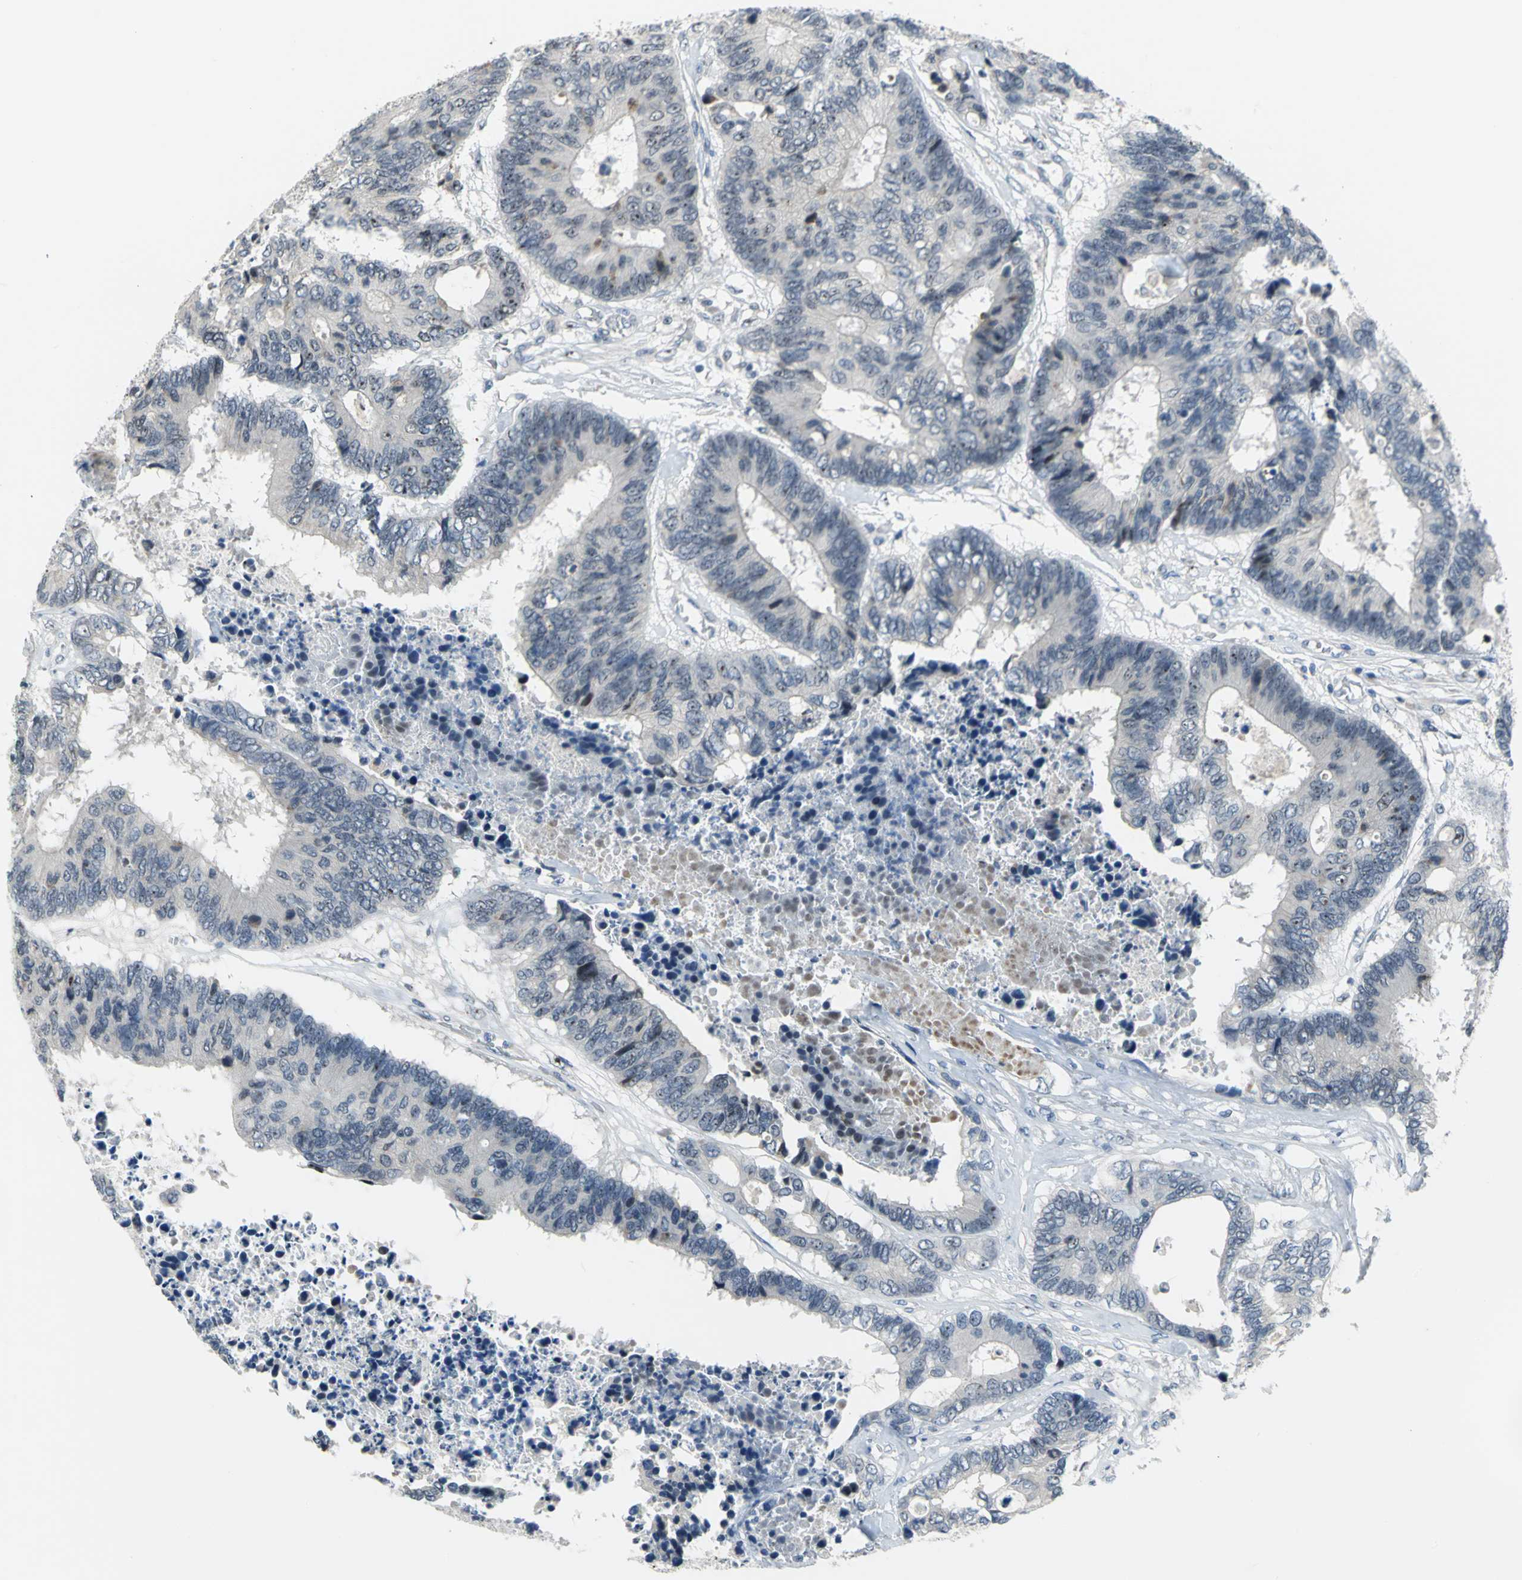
{"staining": {"intensity": "moderate", "quantity": ">75%", "location": "nuclear"}, "tissue": "colorectal cancer", "cell_type": "Tumor cells", "image_type": "cancer", "snomed": [{"axis": "morphology", "description": "Adenocarcinoma, NOS"}, {"axis": "topography", "description": "Rectum"}], "caption": "Immunohistochemistry (IHC) staining of colorectal cancer, which exhibits medium levels of moderate nuclear staining in about >75% of tumor cells indicating moderate nuclear protein positivity. The staining was performed using DAB (3,3'-diaminobenzidine) (brown) for protein detection and nuclei were counterstained in hematoxylin (blue).", "gene": "MYBBP1A", "patient": {"sex": "male", "age": 55}}